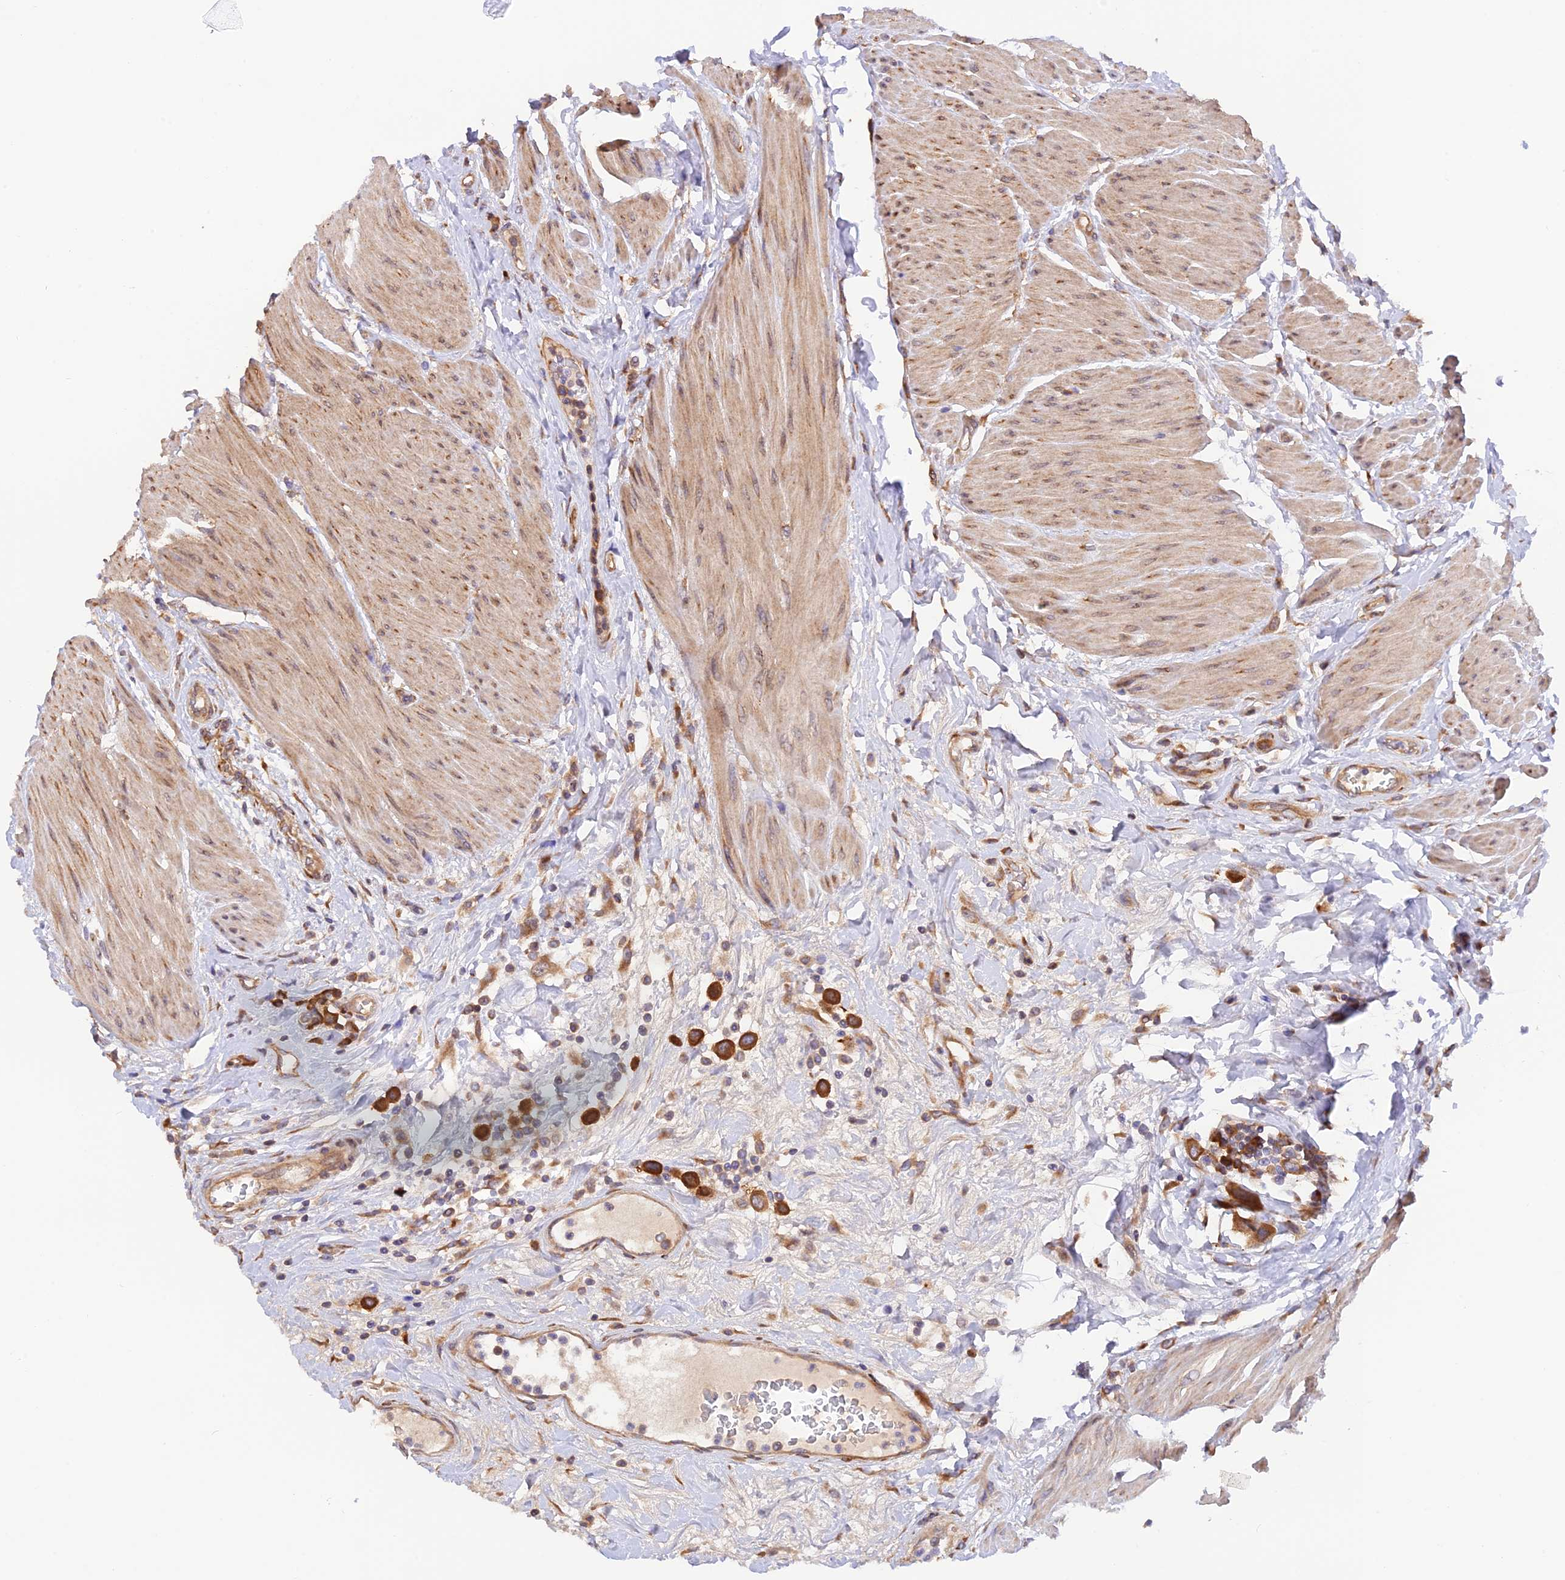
{"staining": {"intensity": "strong", "quantity": ">75%", "location": "cytoplasmic/membranous"}, "tissue": "urothelial cancer", "cell_type": "Tumor cells", "image_type": "cancer", "snomed": [{"axis": "morphology", "description": "Urothelial carcinoma, High grade"}, {"axis": "topography", "description": "Urinary bladder"}], "caption": "IHC (DAB) staining of human urothelial cancer reveals strong cytoplasmic/membranous protein positivity in approximately >75% of tumor cells. (IHC, brightfield microscopy, high magnification).", "gene": "RPL5", "patient": {"sex": "male", "age": 50}}